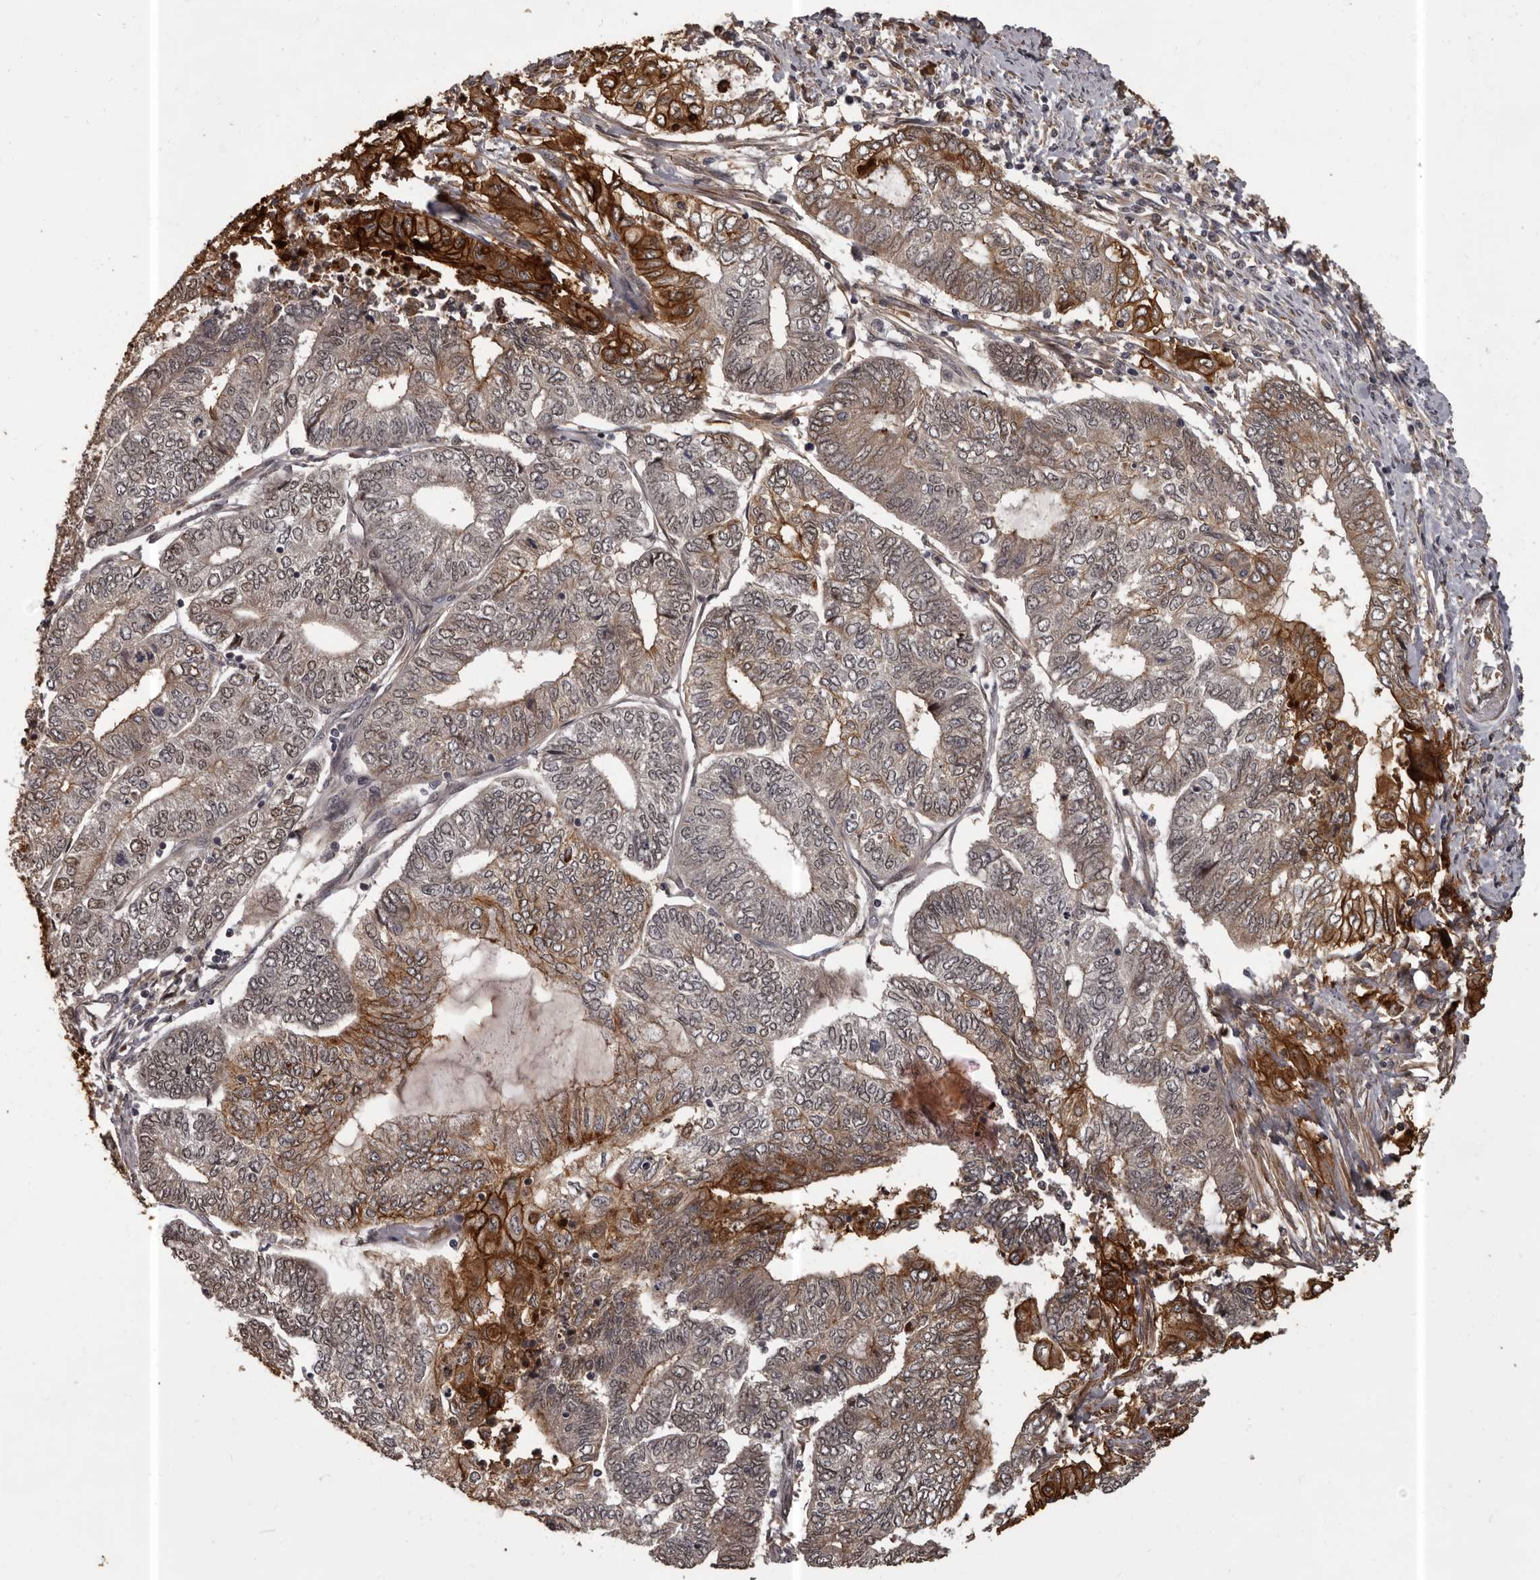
{"staining": {"intensity": "strong", "quantity": "<25%", "location": "cytoplasmic/membranous"}, "tissue": "endometrial cancer", "cell_type": "Tumor cells", "image_type": "cancer", "snomed": [{"axis": "morphology", "description": "Adenocarcinoma, NOS"}, {"axis": "topography", "description": "Uterus"}, {"axis": "topography", "description": "Endometrium"}], "caption": "Adenocarcinoma (endometrial) was stained to show a protein in brown. There is medium levels of strong cytoplasmic/membranous positivity in approximately <25% of tumor cells.", "gene": "SLITRK6", "patient": {"sex": "female", "age": 70}}